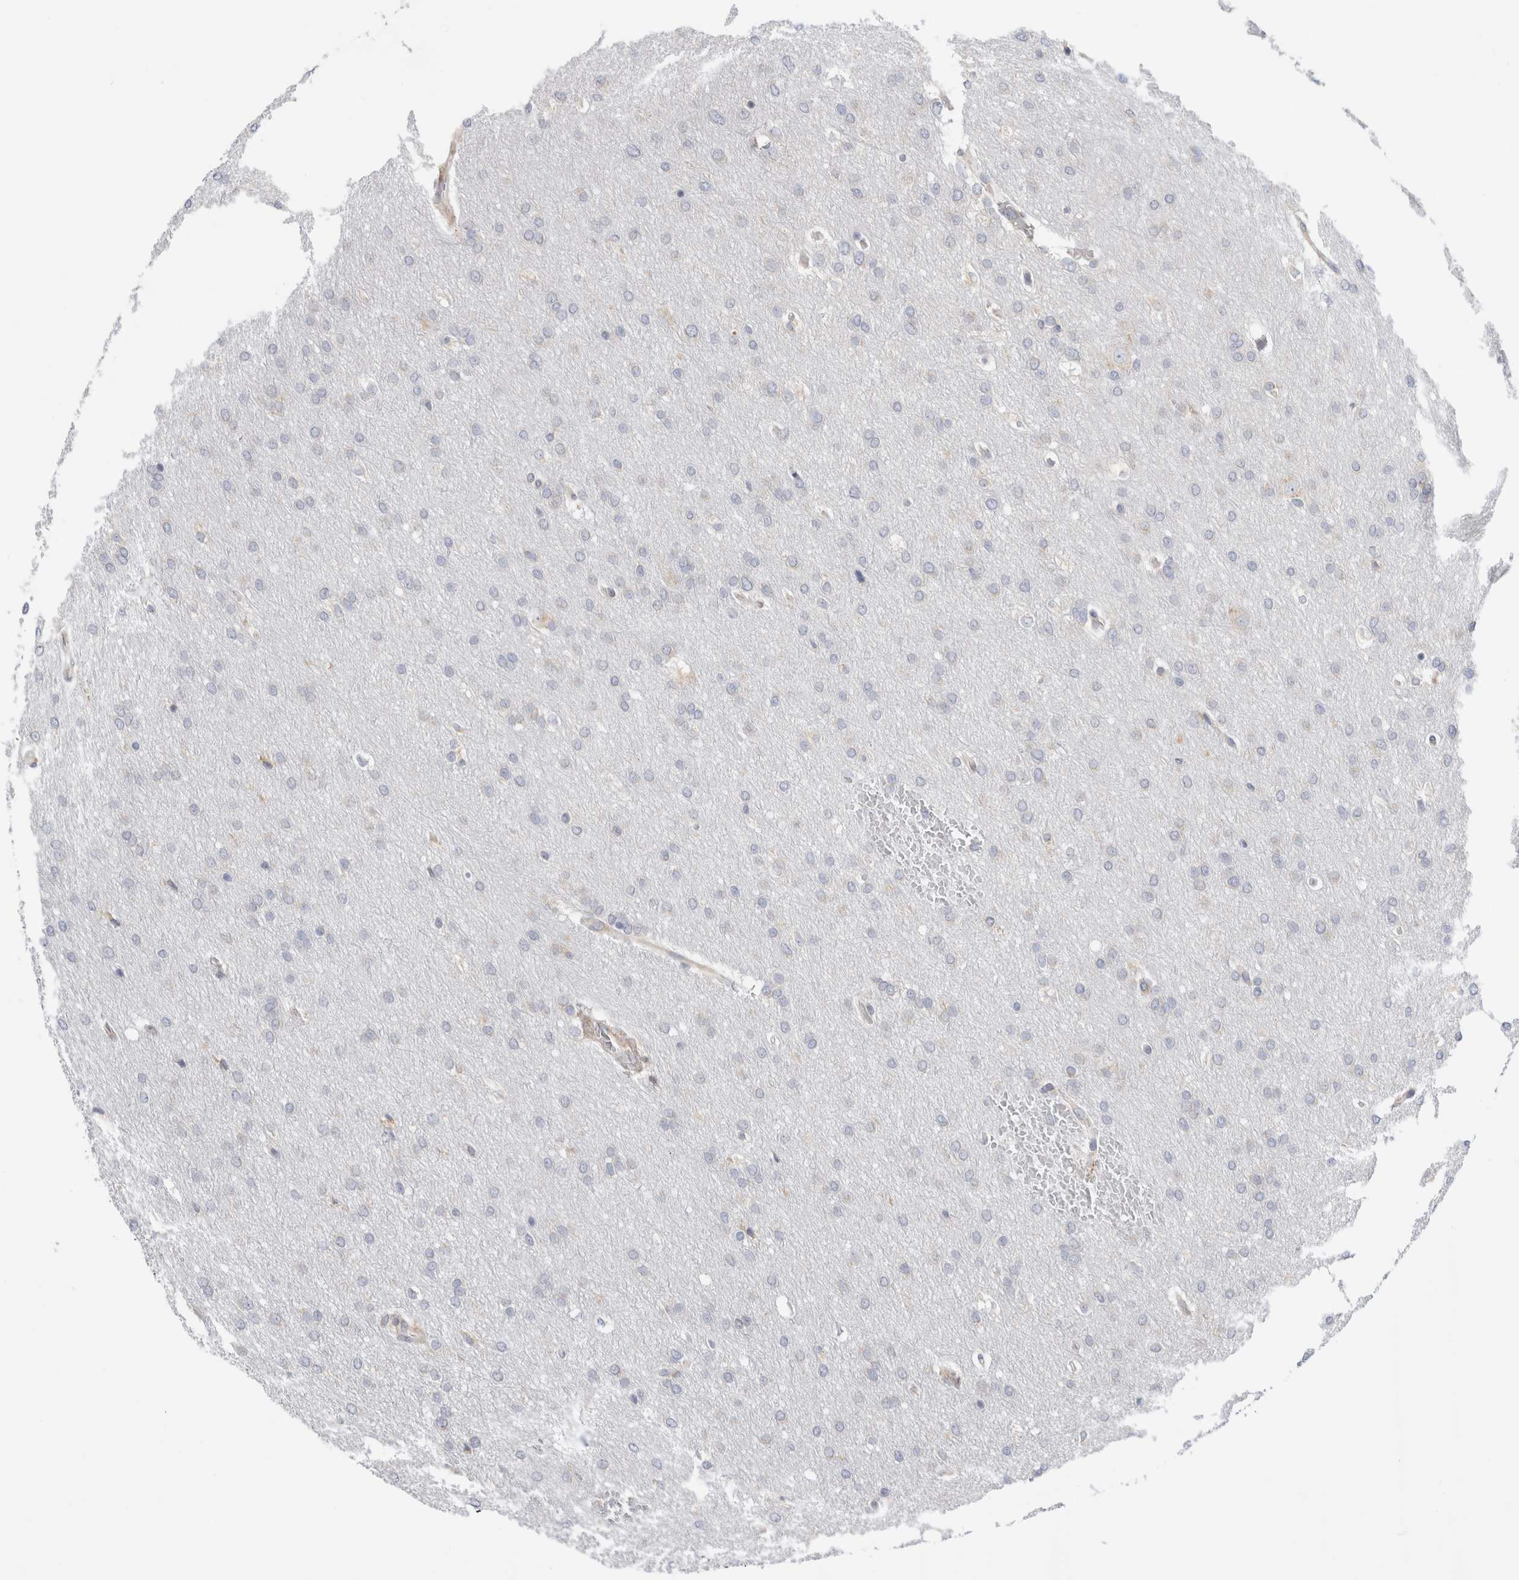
{"staining": {"intensity": "negative", "quantity": "none", "location": "none"}, "tissue": "glioma", "cell_type": "Tumor cells", "image_type": "cancer", "snomed": [{"axis": "morphology", "description": "Glioma, malignant, Low grade"}, {"axis": "topography", "description": "Brain"}], "caption": "Tumor cells show no significant positivity in glioma. Nuclei are stained in blue.", "gene": "RPN2", "patient": {"sex": "female", "age": 37}}